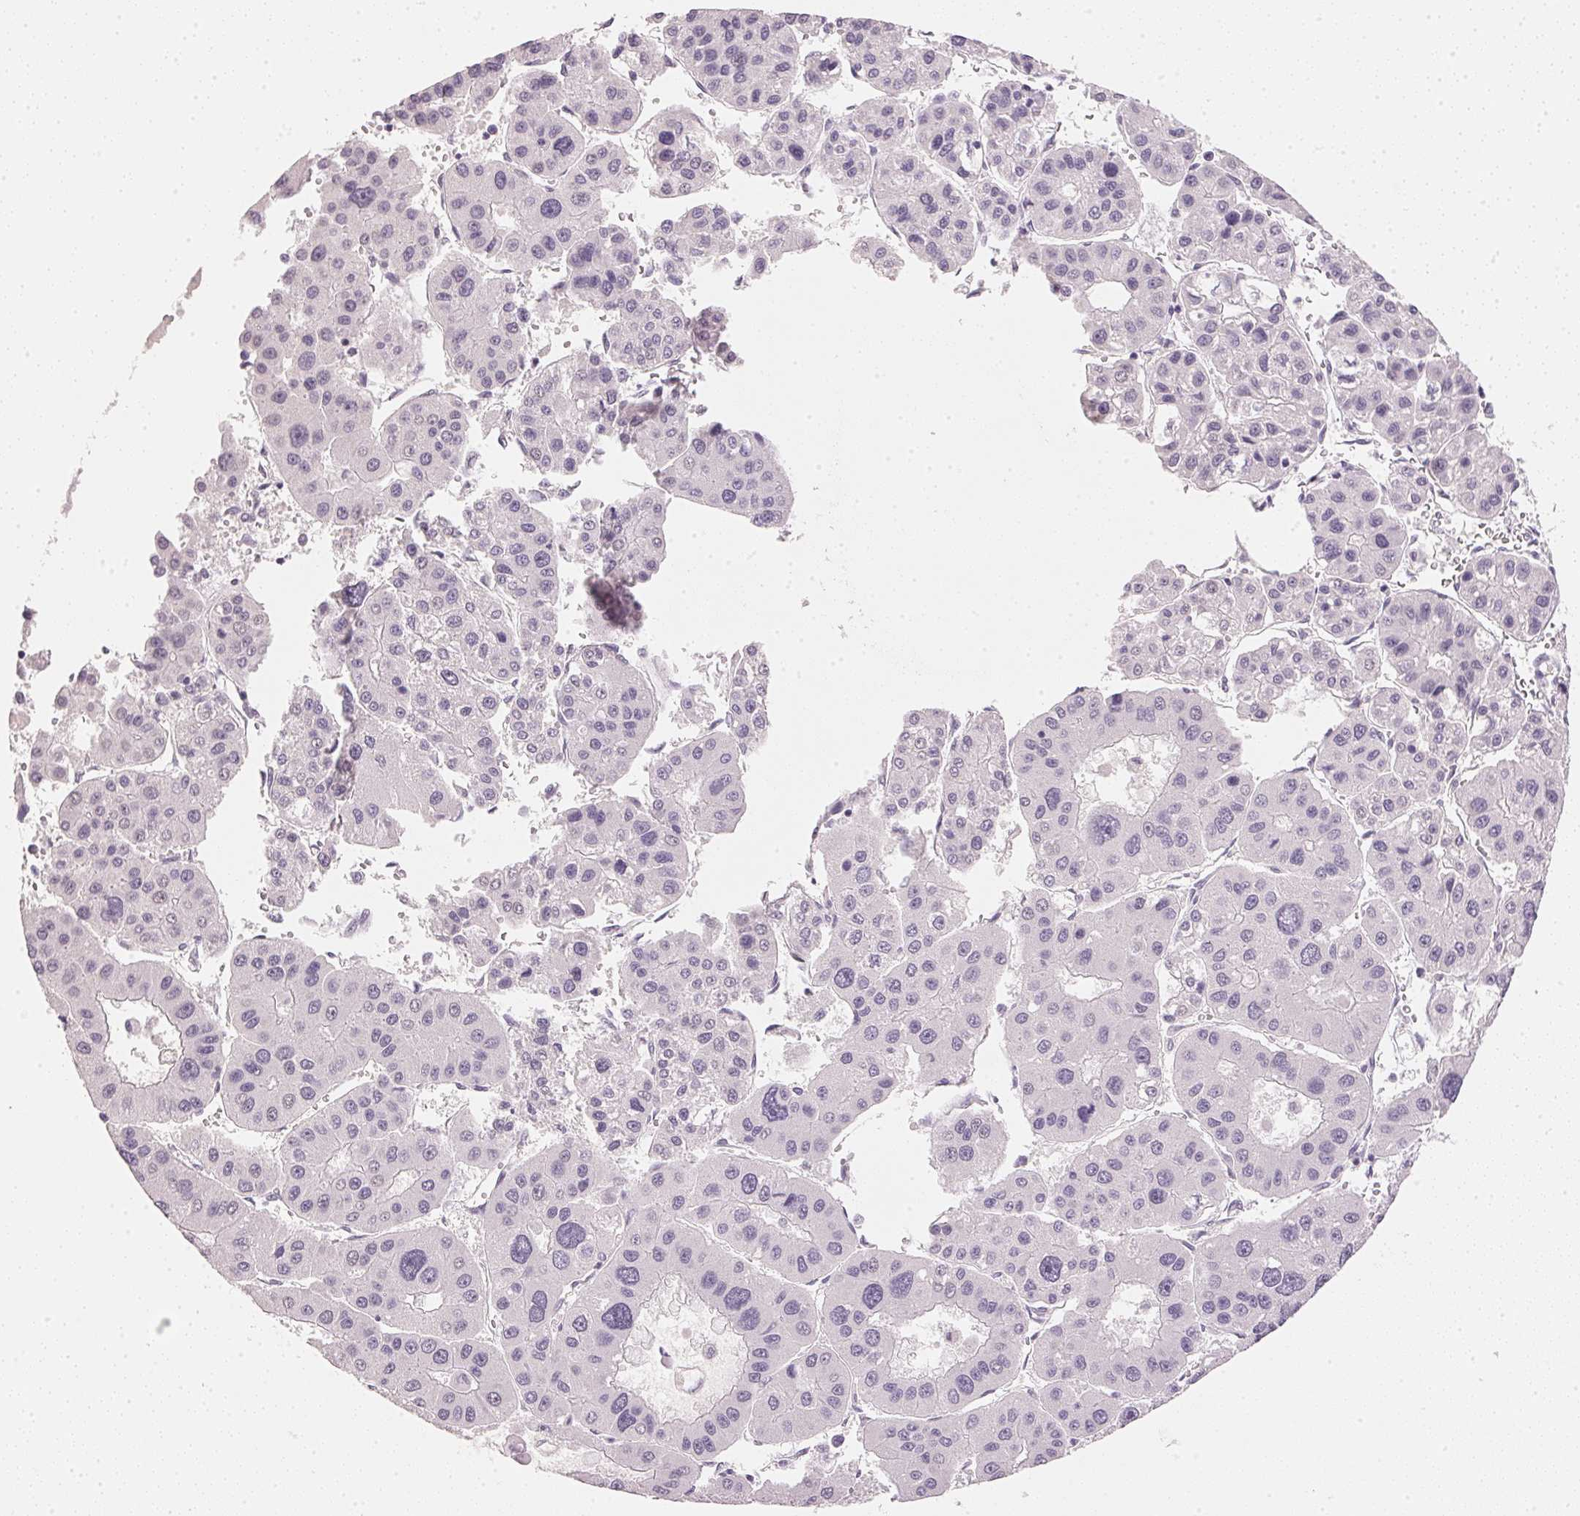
{"staining": {"intensity": "negative", "quantity": "none", "location": "none"}, "tissue": "liver cancer", "cell_type": "Tumor cells", "image_type": "cancer", "snomed": [{"axis": "morphology", "description": "Carcinoma, Hepatocellular, NOS"}, {"axis": "topography", "description": "Liver"}], "caption": "A histopathology image of human liver hepatocellular carcinoma is negative for staining in tumor cells.", "gene": "IGFBP1", "patient": {"sex": "male", "age": 73}}